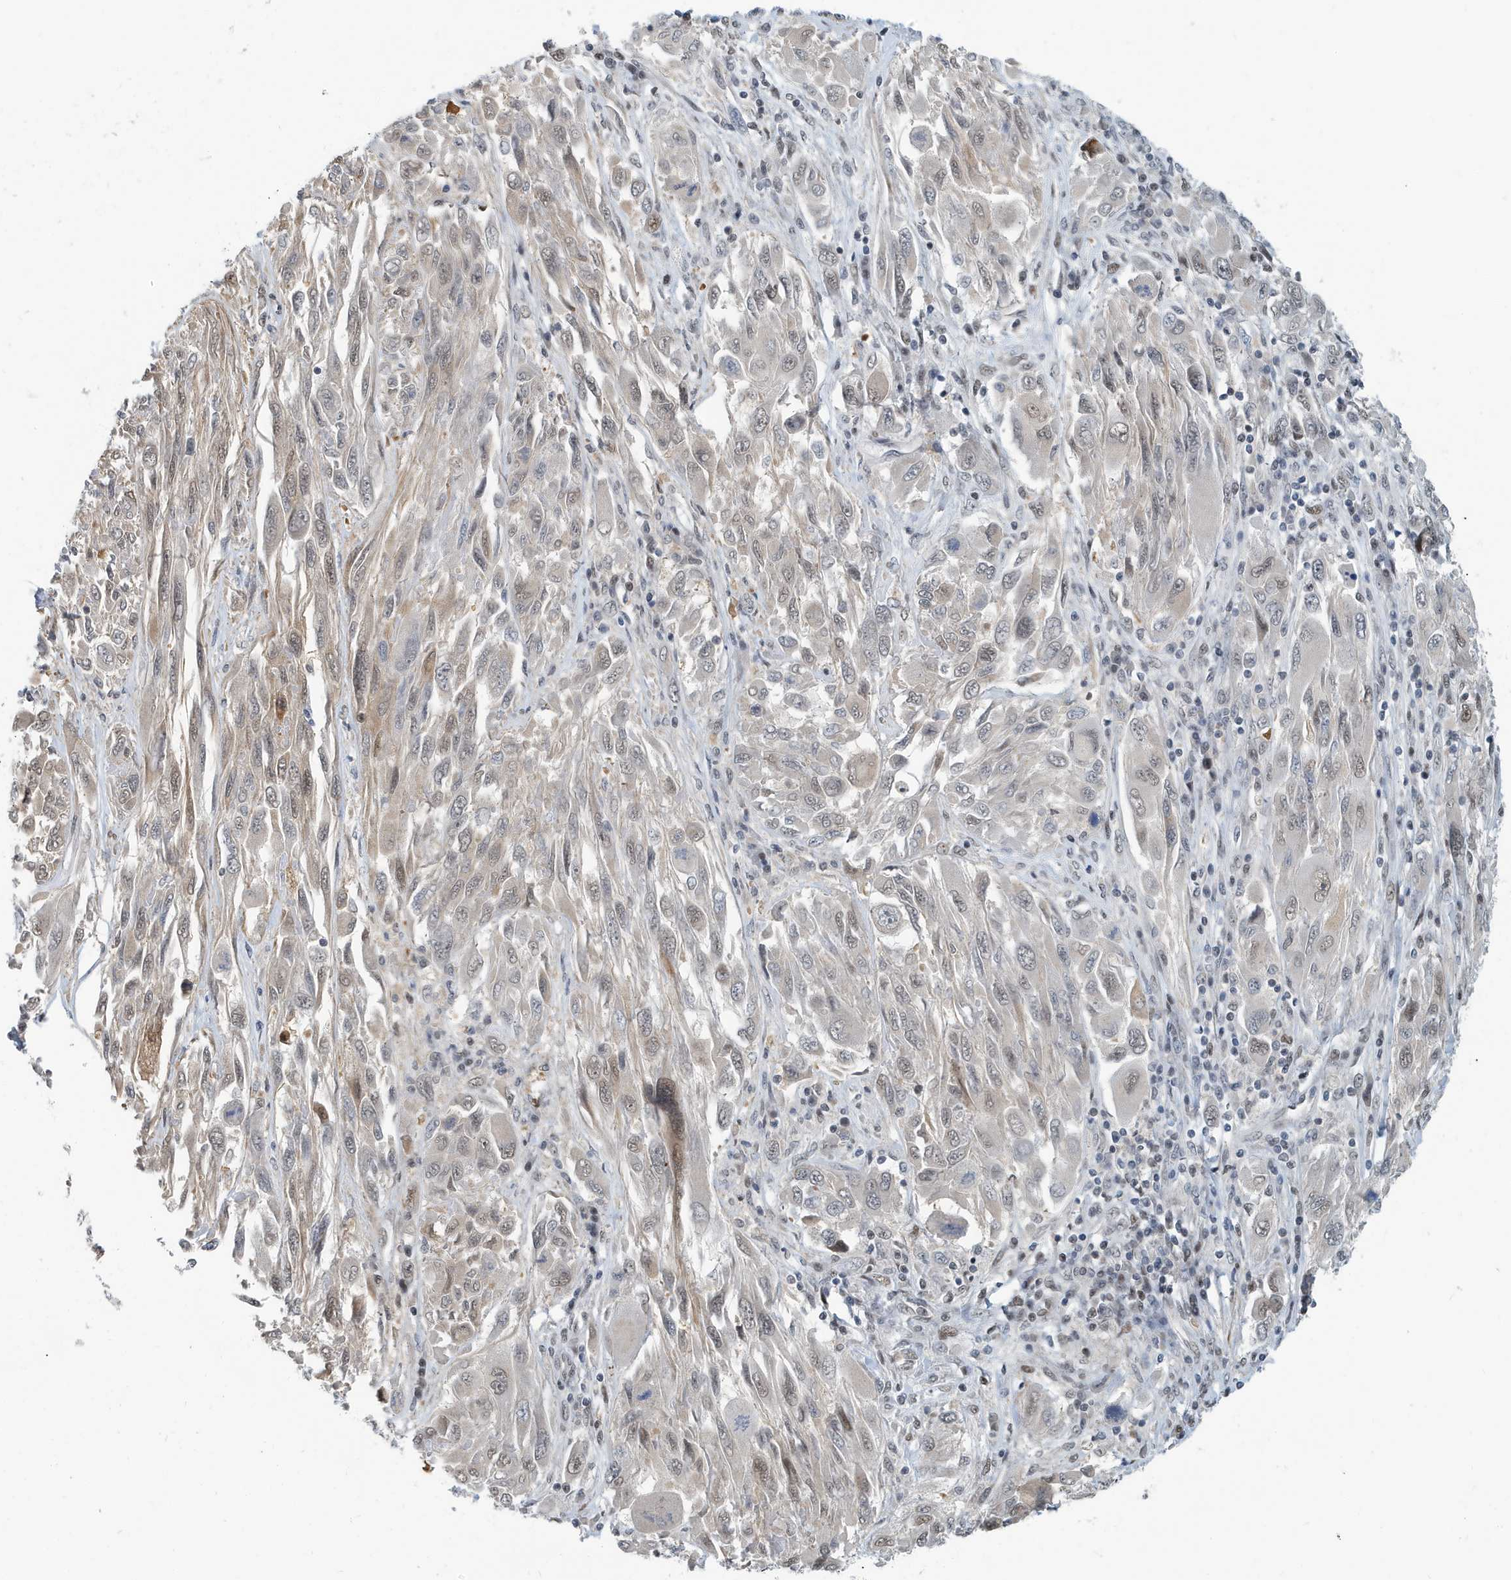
{"staining": {"intensity": "weak", "quantity": ">75%", "location": "cytoplasmic/membranous,nuclear"}, "tissue": "melanoma", "cell_type": "Tumor cells", "image_type": "cancer", "snomed": [{"axis": "morphology", "description": "Malignant melanoma, NOS"}, {"axis": "topography", "description": "Skin"}], "caption": "Melanoma stained with a protein marker demonstrates weak staining in tumor cells.", "gene": "KIF15", "patient": {"sex": "female", "age": 91}}